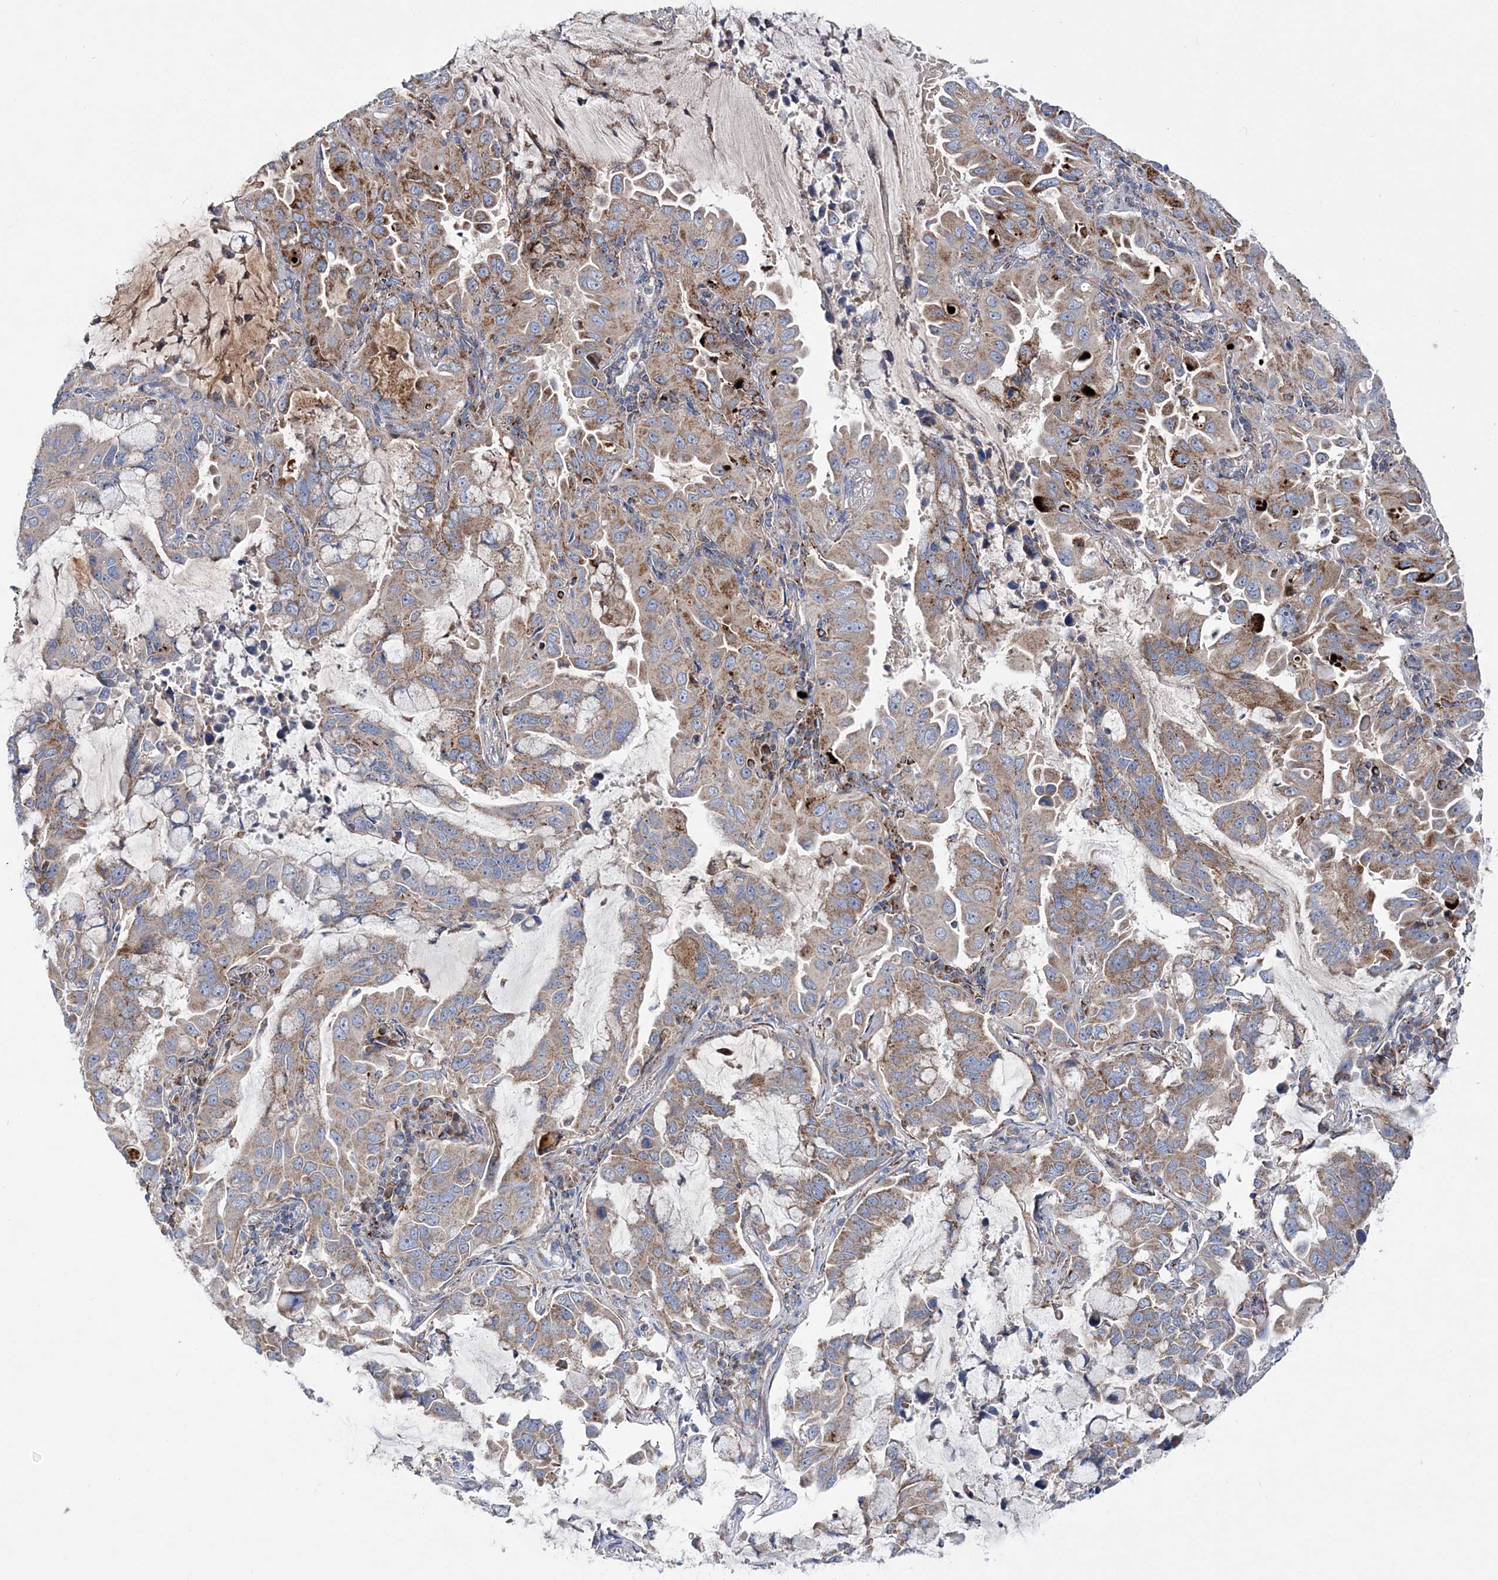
{"staining": {"intensity": "moderate", "quantity": "25%-75%", "location": "cytoplasmic/membranous"}, "tissue": "lung cancer", "cell_type": "Tumor cells", "image_type": "cancer", "snomed": [{"axis": "morphology", "description": "Adenocarcinoma, NOS"}, {"axis": "topography", "description": "Lung"}], "caption": "Immunohistochemical staining of human lung adenocarcinoma displays moderate cytoplasmic/membranous protein positivity in about 25%-75% of tumor cells.", "gene": "NGLY1", "patient": {"sex": "male", "age": 64}}